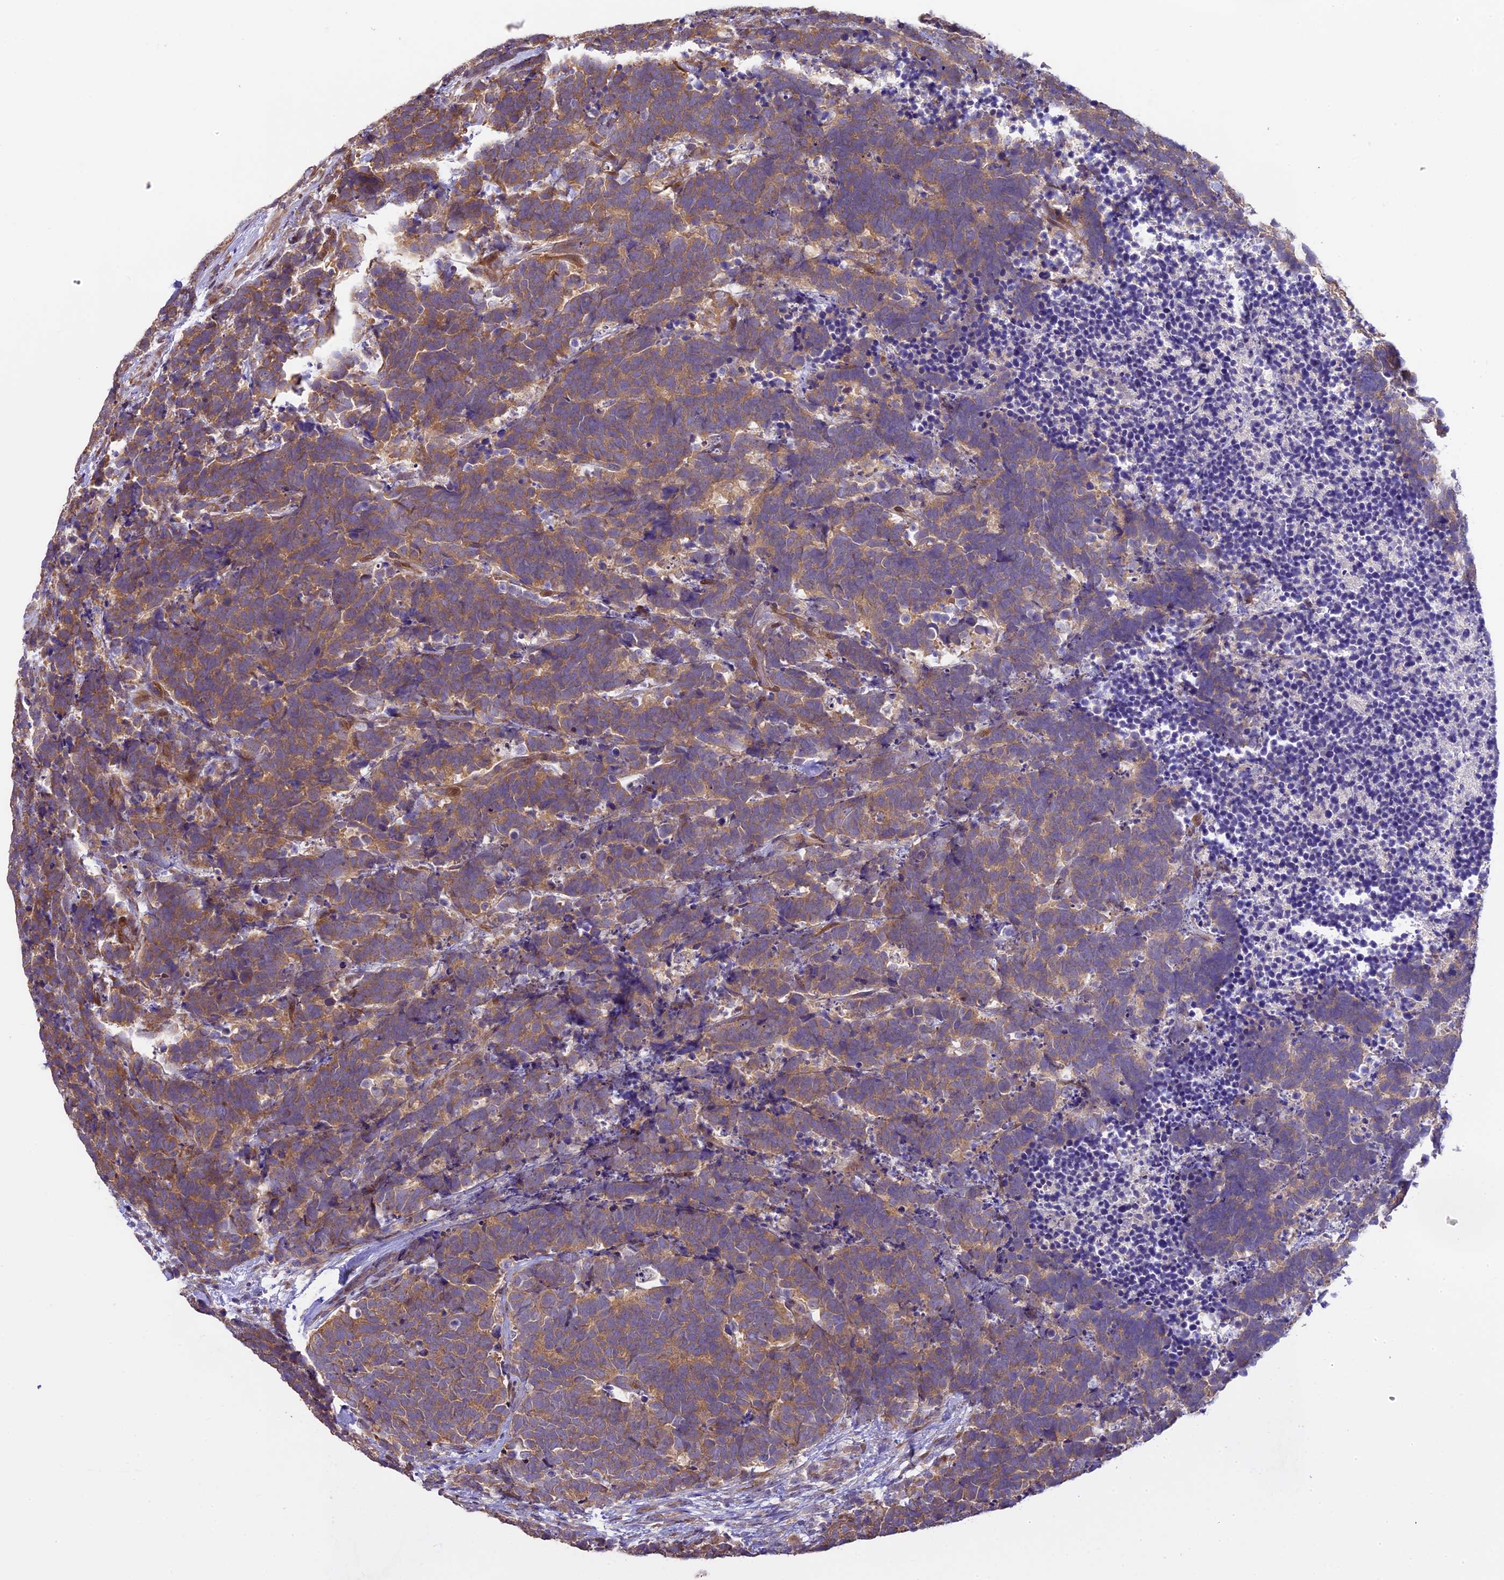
{"staining": {"intensity": "moderate", "quantity": ">75%", "location": "cytoplasmic/membranous"}, "tissue": "carcinoid", "cell_type": "Tumor cells", "image_type": "cancer", "snomed": [{"axis": "morphology", "description": "Carcinoma, NOS"}, {"axis": "morphology", "description": "Carcinoid, malignant, NOS"}, {"axis": "topography", "description": "Urinary bladder"}], "caption": "Carcinoma was stained to show a protein in brown. There is medium levels of moderate cytoplasmic/membranous expression in approximately >75% of tumor cells.", "gene": "SPIRE1", "patient": {"sex": "male", "age": 57}}